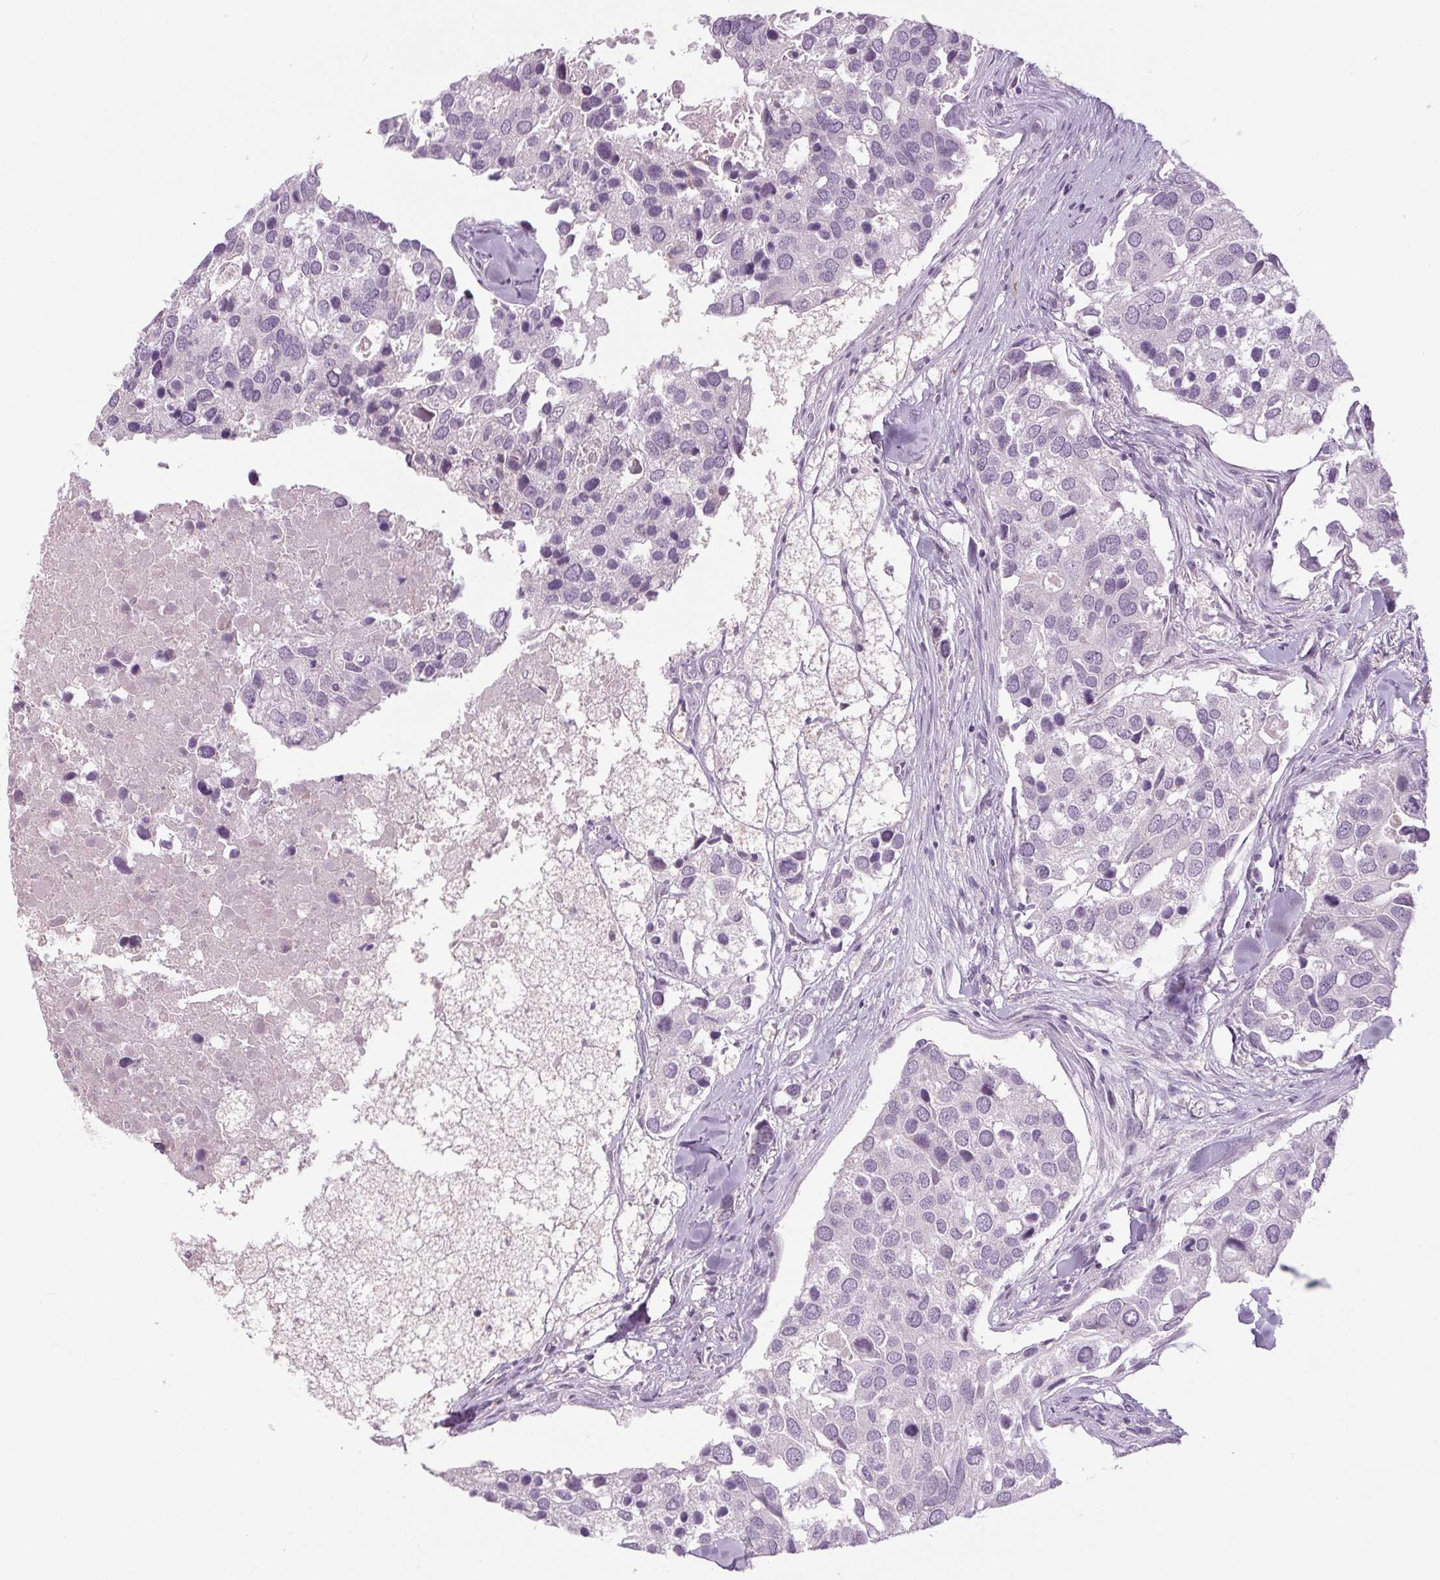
{"staining": {"intensity": "negative", "quantity": "none", "location": "none"}, "tissue": "breast cancer", "cell_type": "Tumor cells", "image_type": "cancer", "snomed": [{"axis": "morphology", "description": "Duct carcinoma"}, {"axis": "topography", "description": "Breast"}], "caption": "The image reveals no significant expression in tumor cells of breast intraductal carcinoma.", "gene": "SMIM6", "patient": {"sex": "female", "age": 83}}